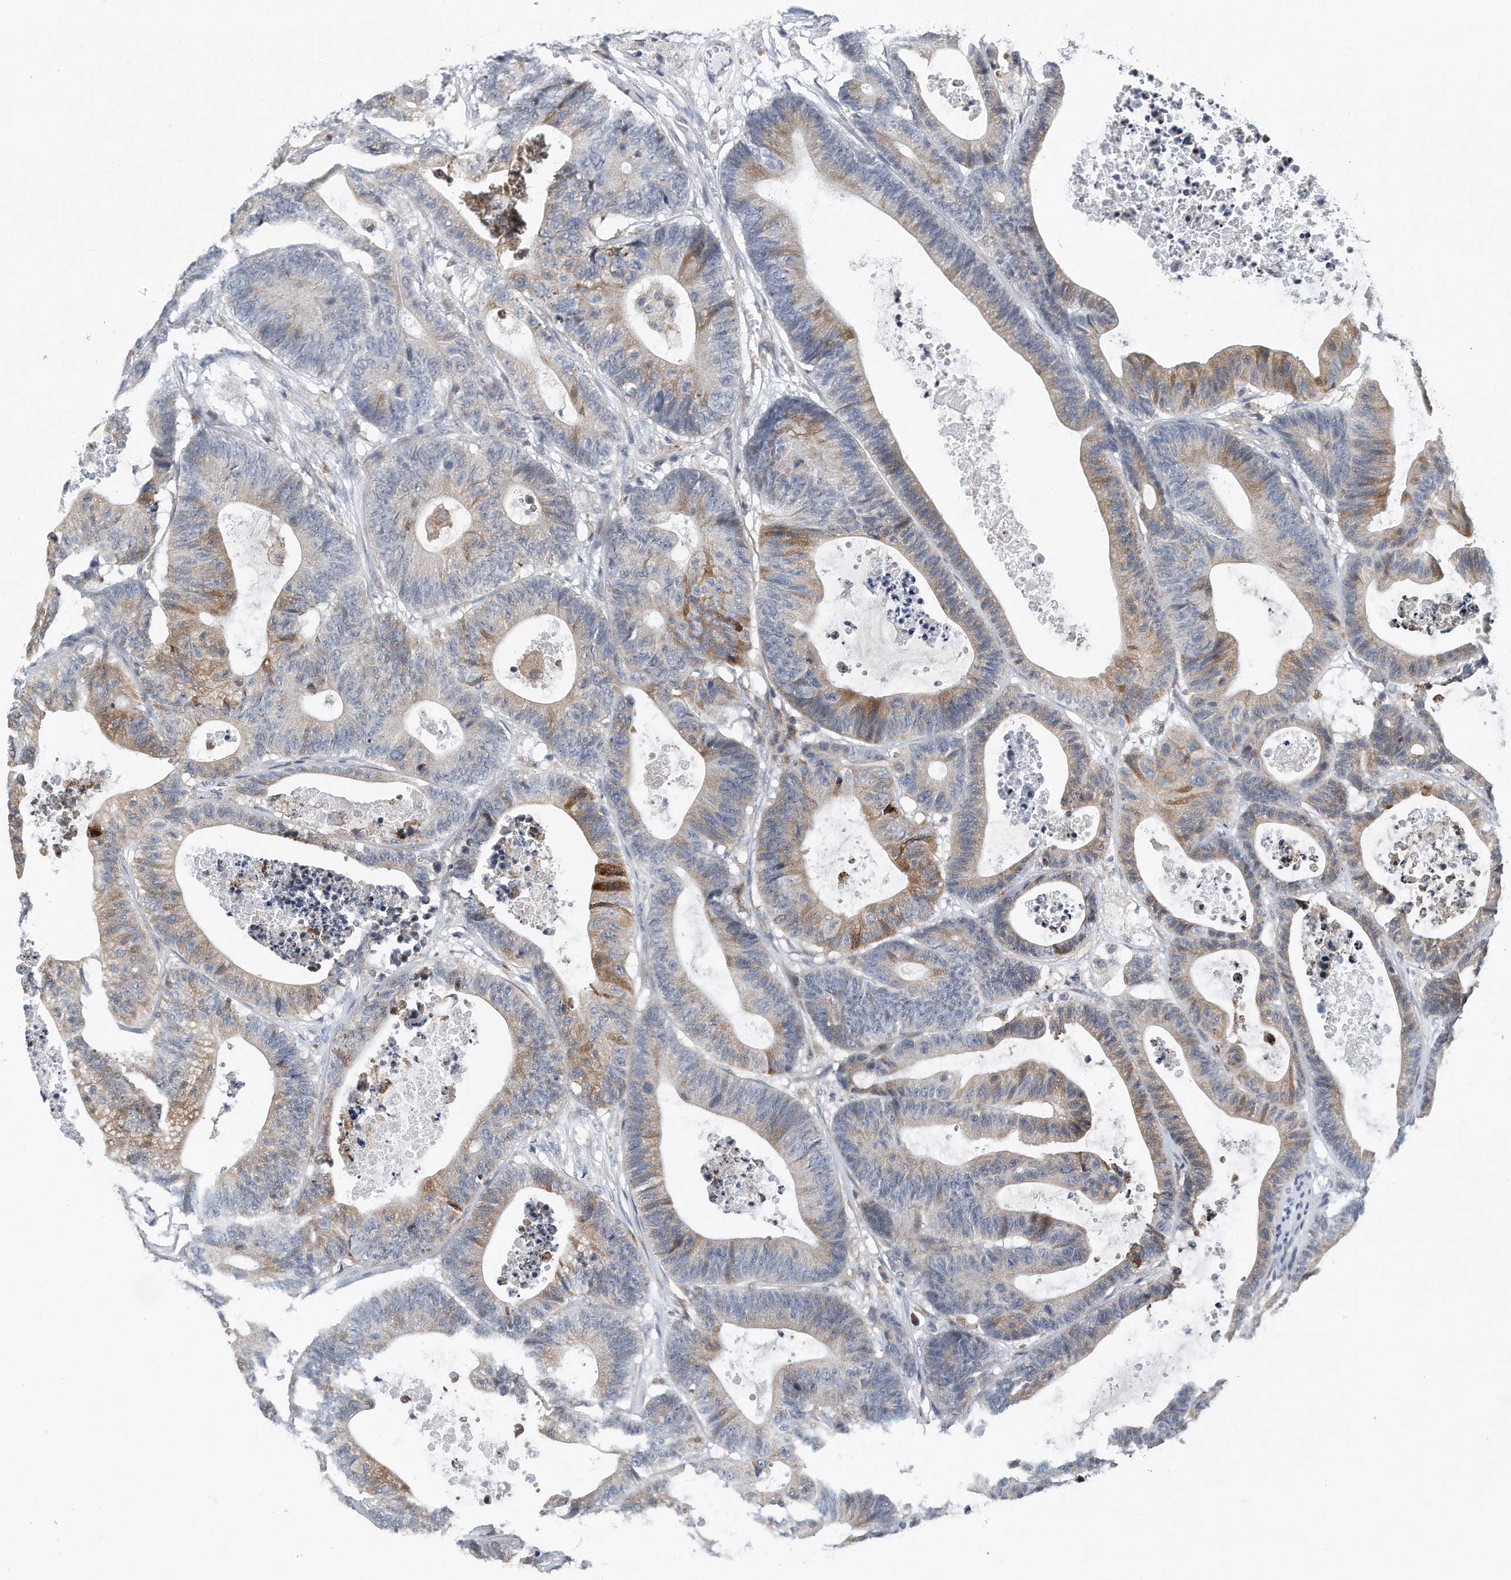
{"staining": {"intensity": "moderate", "quantity": "<25%", "location": "cytoplasmic/membranous"}, "tissue": "colorectal cancer", "cell_type": "Tumor cells", "image_type": "cancer", "snomed": [{"axis": "morphology", "description": "Adenocarcinoma, NOS"}, {"axis": "topography", "description": "Colon"}], "caption": "Adenocarcinoma (colorectal) tissue reveals moderate cytoplasmic/membranous expression in about <25% of tumor cells (Stains: DAB in brown, nuclei in blue, Microscopy: brightfield microscopy at high magnification).", "gene": "VLDLR", "patient": {"sex": "female", "age": 84}}